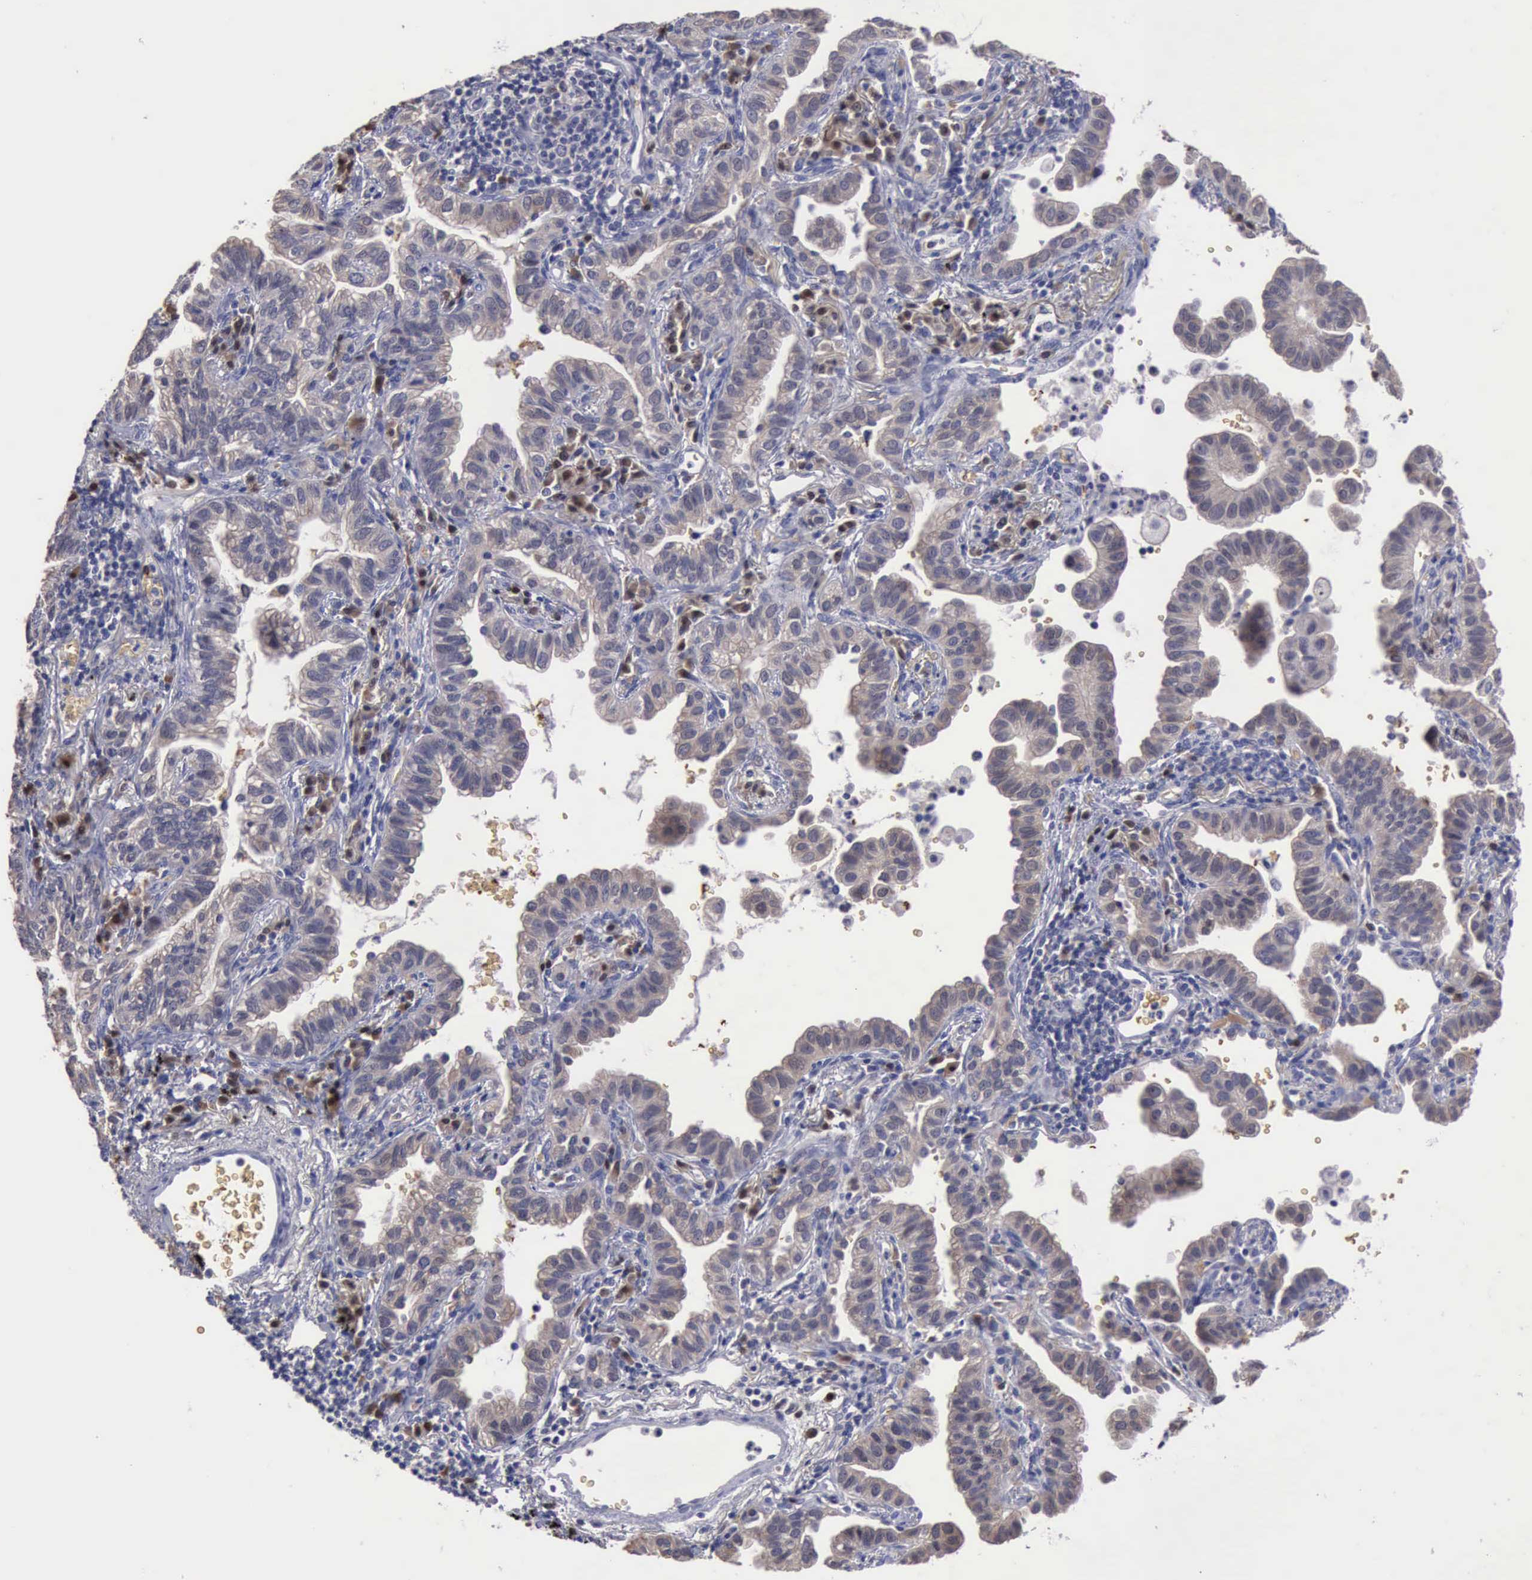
{"staining": {"intensity": "weak", "quantity": ">75%", "location": "cytoplasmic/membranous"}, "tissue": "lung cancer", "cell_type": "Tumor cells", "image_type": "cancer", "snomed": [{"axis": "morphology", "description": "Adenocarcinoma, NOS"}, {"axis": "topography", "description": "Lung"}], "caption": "Immunohistochemical staining of human lung cancer (adenocarcinoma) exhibits low levels of weak cytoplasmic/membranous staining in approximately >75% of tumor cells.", "gene": "CEP128", "patient": {"sex": "female", "age": 50}}